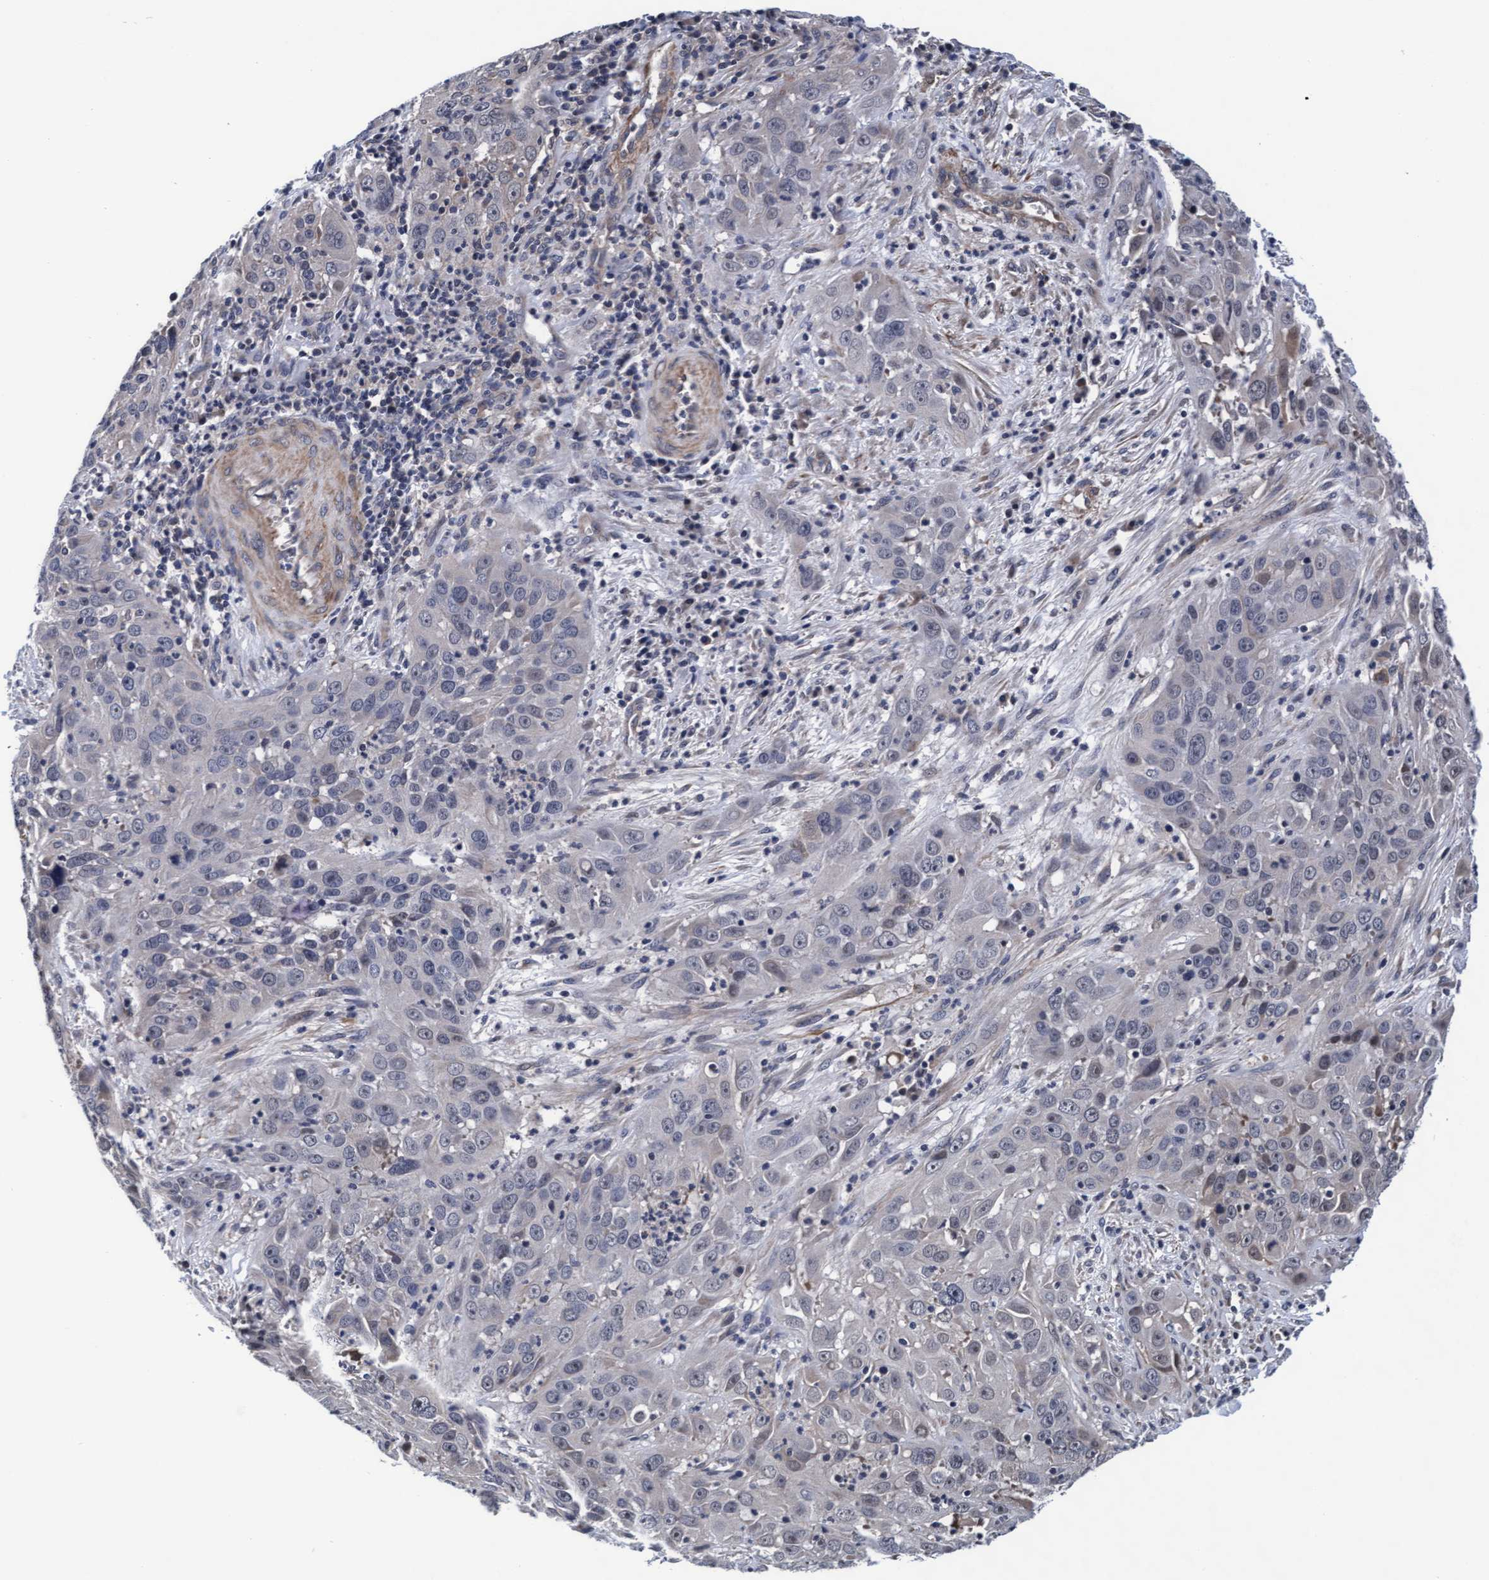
{"staining": {"intensity": "negative", "quantity": "none", "location": "none"}, "tissue": "cervical cancer", "cell_type": "Tumor cells", "image_type": "cancer", "snomed": [{"axis": "morphology", "description": "Squamous cell carcinoma, NOS"}, {"axis": "topography", "description": "Cervix"}], "caption": "DAB immunohistochemical staining of cervical squamous cell carcinoma reveals no significant positivity in tumor cells. The staining is performed using DAB brown chromogen with nuclei counter-stained in using hematoxylin.", "gene": "EFCAB13", "patient": {"sex": "female", "age": 32}}